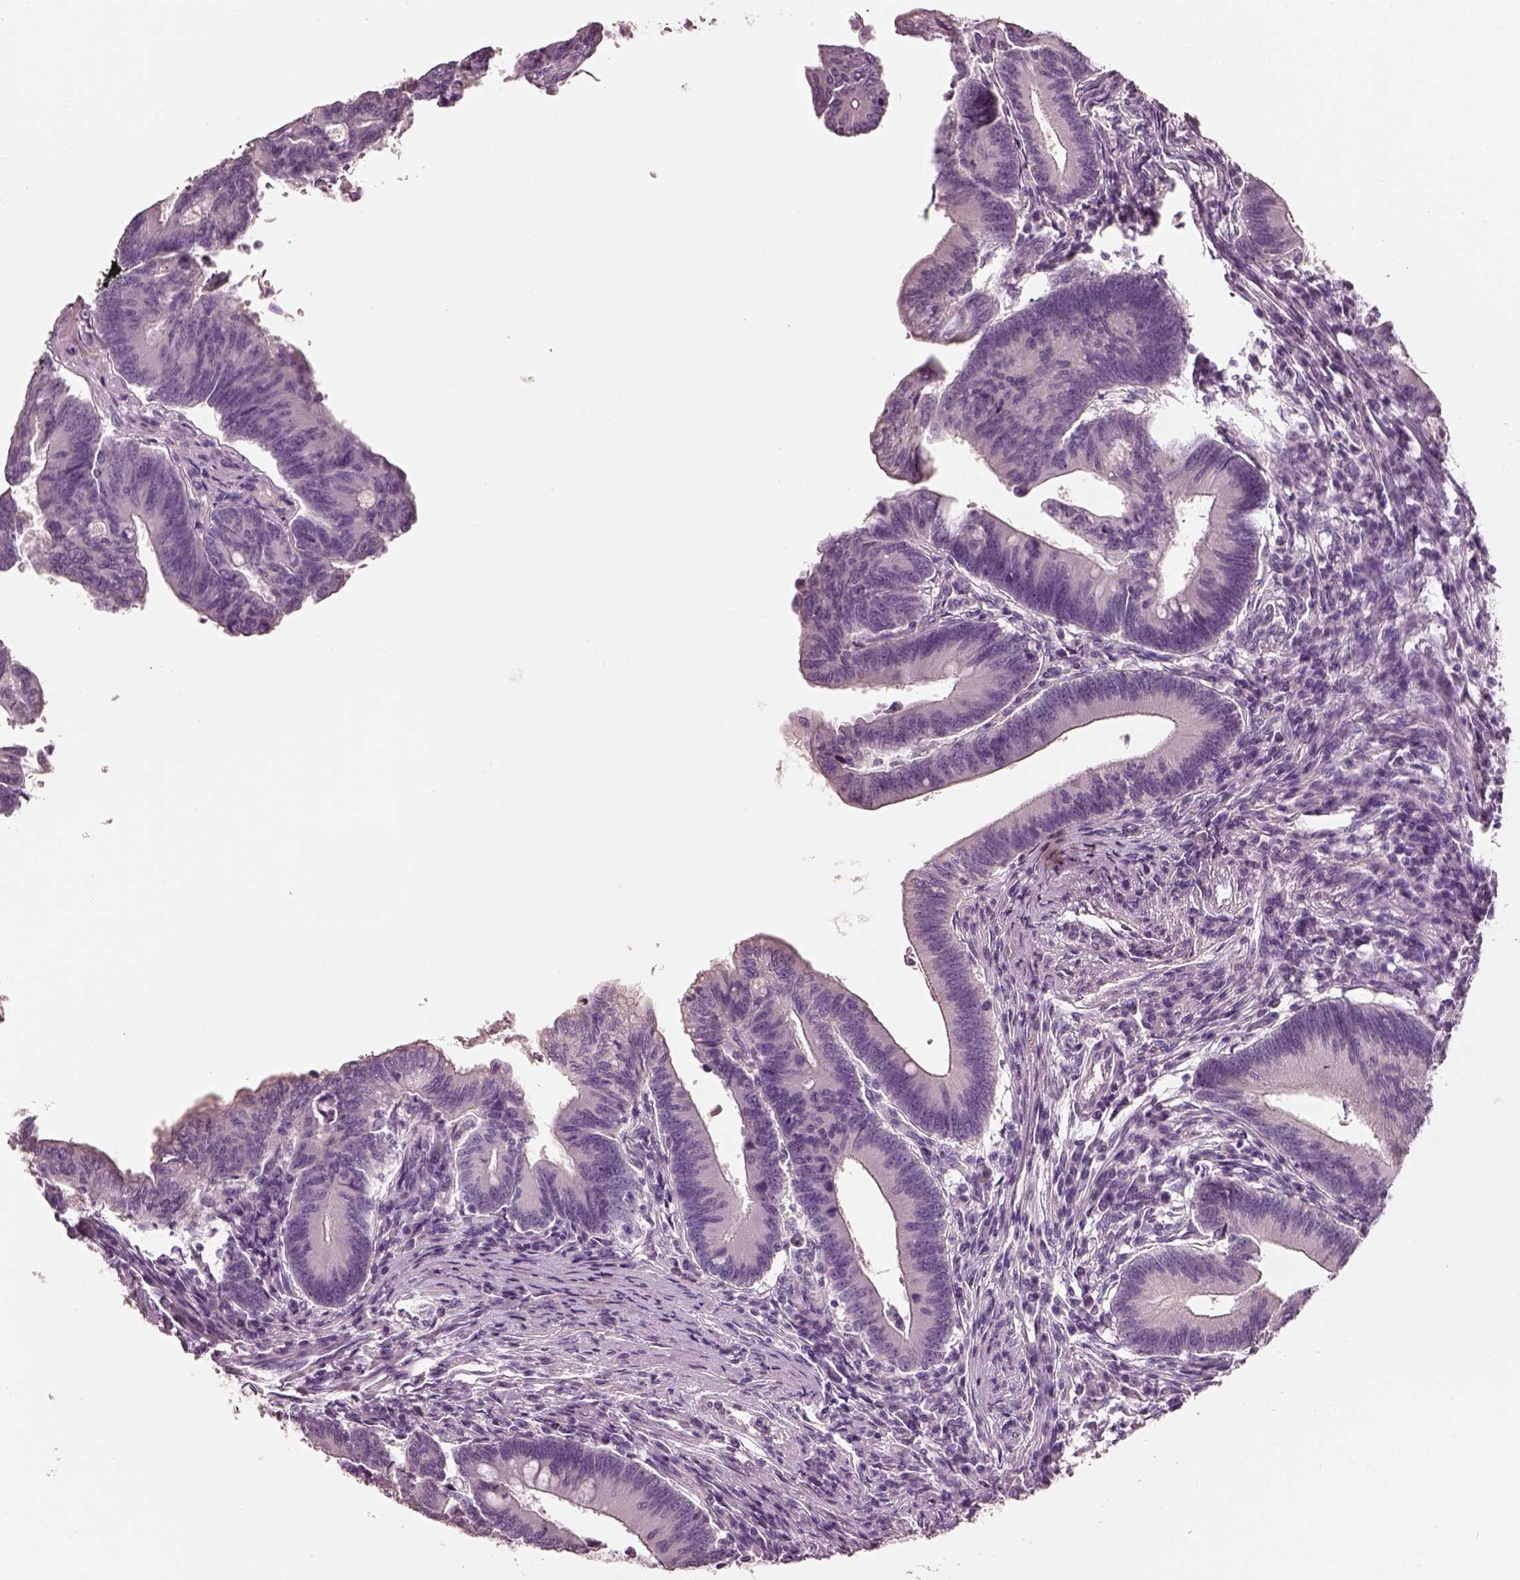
{"staining": {"intensity": "negative", "quantity": "none", "location": "none"}, "tissue": "colorectal cancer", "cell_type": "Tumor cells", "image_type": "cancer", "snomed": [{"axis": "morphology", "description": "Adenocarcinoma, NOS"}, {"axis": "topography", "description": "Colon"}], "caption": "IHC of human adenocarcinoma (colorectal) reveals no positivity in tumor cells.", "gene": "PNOC", "patient": {"sex": "female", "age": 70}}